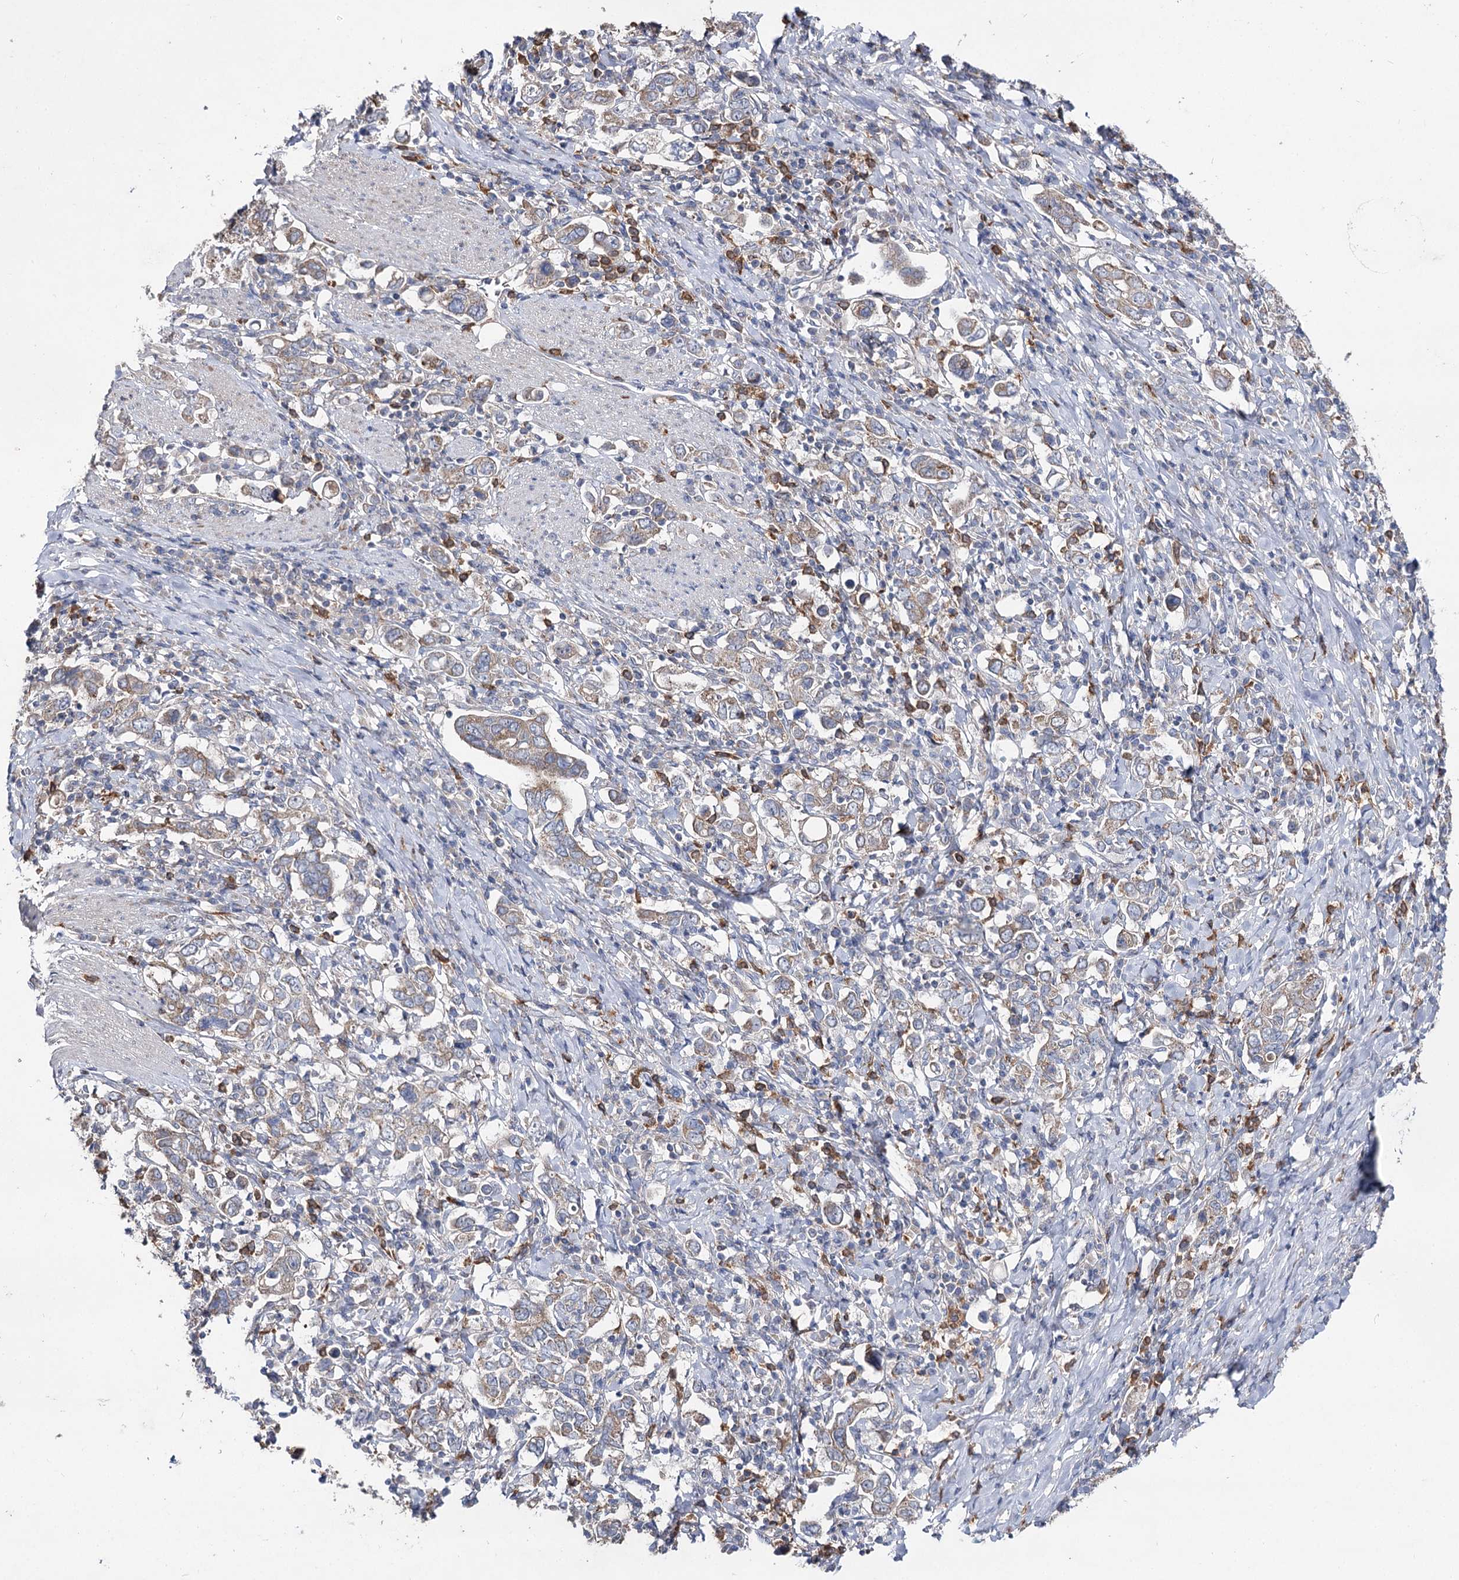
{"staining": {"intensity": "weak", "quantity": ">75%", "location": "cytoplasmic/membranous"}, "tissue": "stomach cancer", "cell_type": "Tumor cells", "image_type": "cancer", "snomed": [{"axis": "morphology", "description": "Adenocarcinoma, NOS"}, {"axis": "topography", "description": "Stomach, upper"}], "caption": "Weak cytoplasmic/membranous positivity for a protein is appreciated in about >75% of tumor cells of stomach cancer (adenocarcinoma) using IHC.", "gene": "AURKC", "patient": {"sex": "male", "age": 62}}